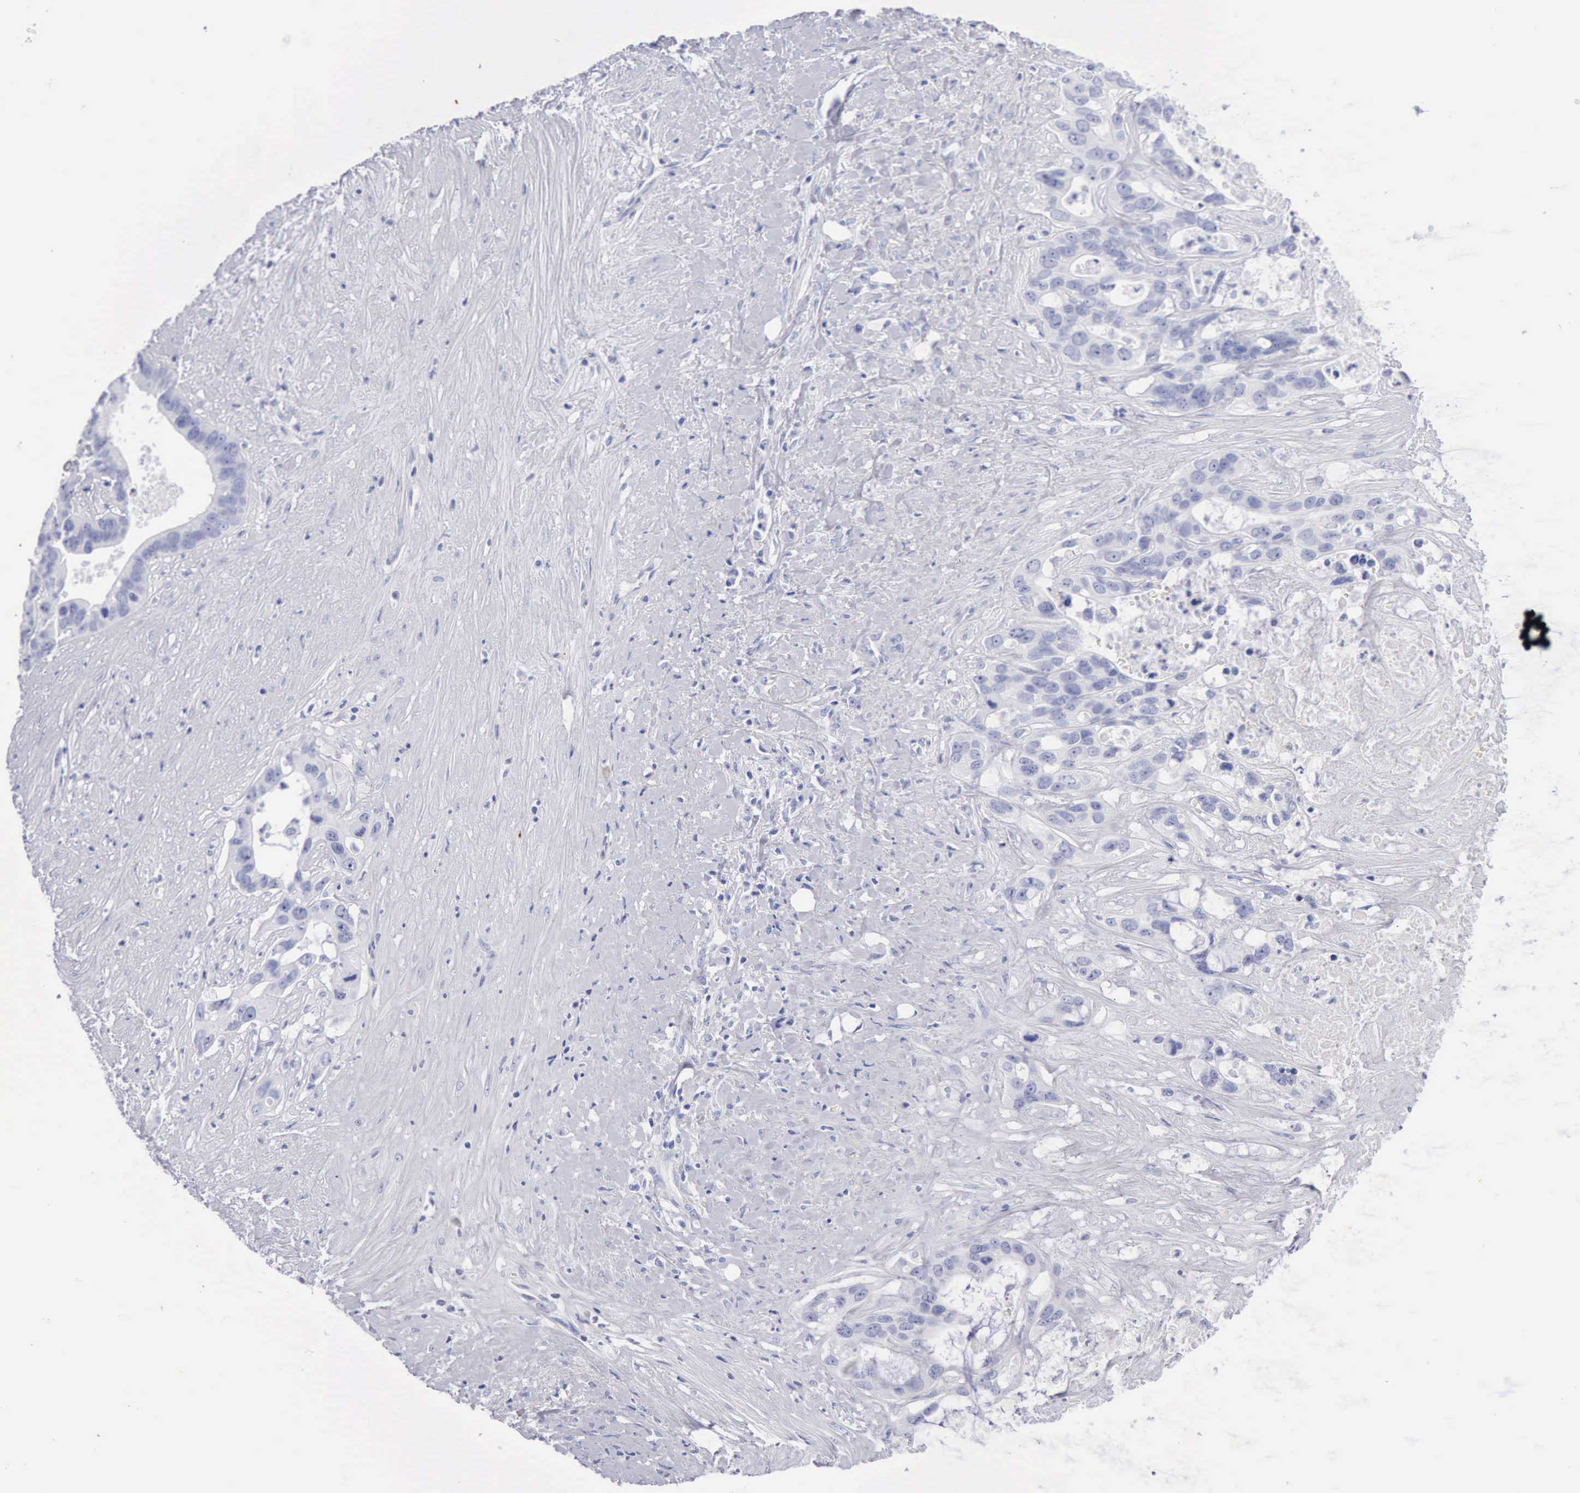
{"staining": {"intensity": "negative", "quantity": "none", "location": "none"}, "tissue": "liver cancer", "cell_type": "Tumor cells", "image_type": "cancer", "snomed": [{"axis": "morphology", "description": "Cholangiocarcinoma"}, {"axis": "topography", "description": "Liver"}], "caption": "Immunohistochemistry image of liver cancer stained for a protein (brown), which reveals no positivity in tumor cells.", "gene": "KRT10", "patient": {"sex": "female", "age": 65}}